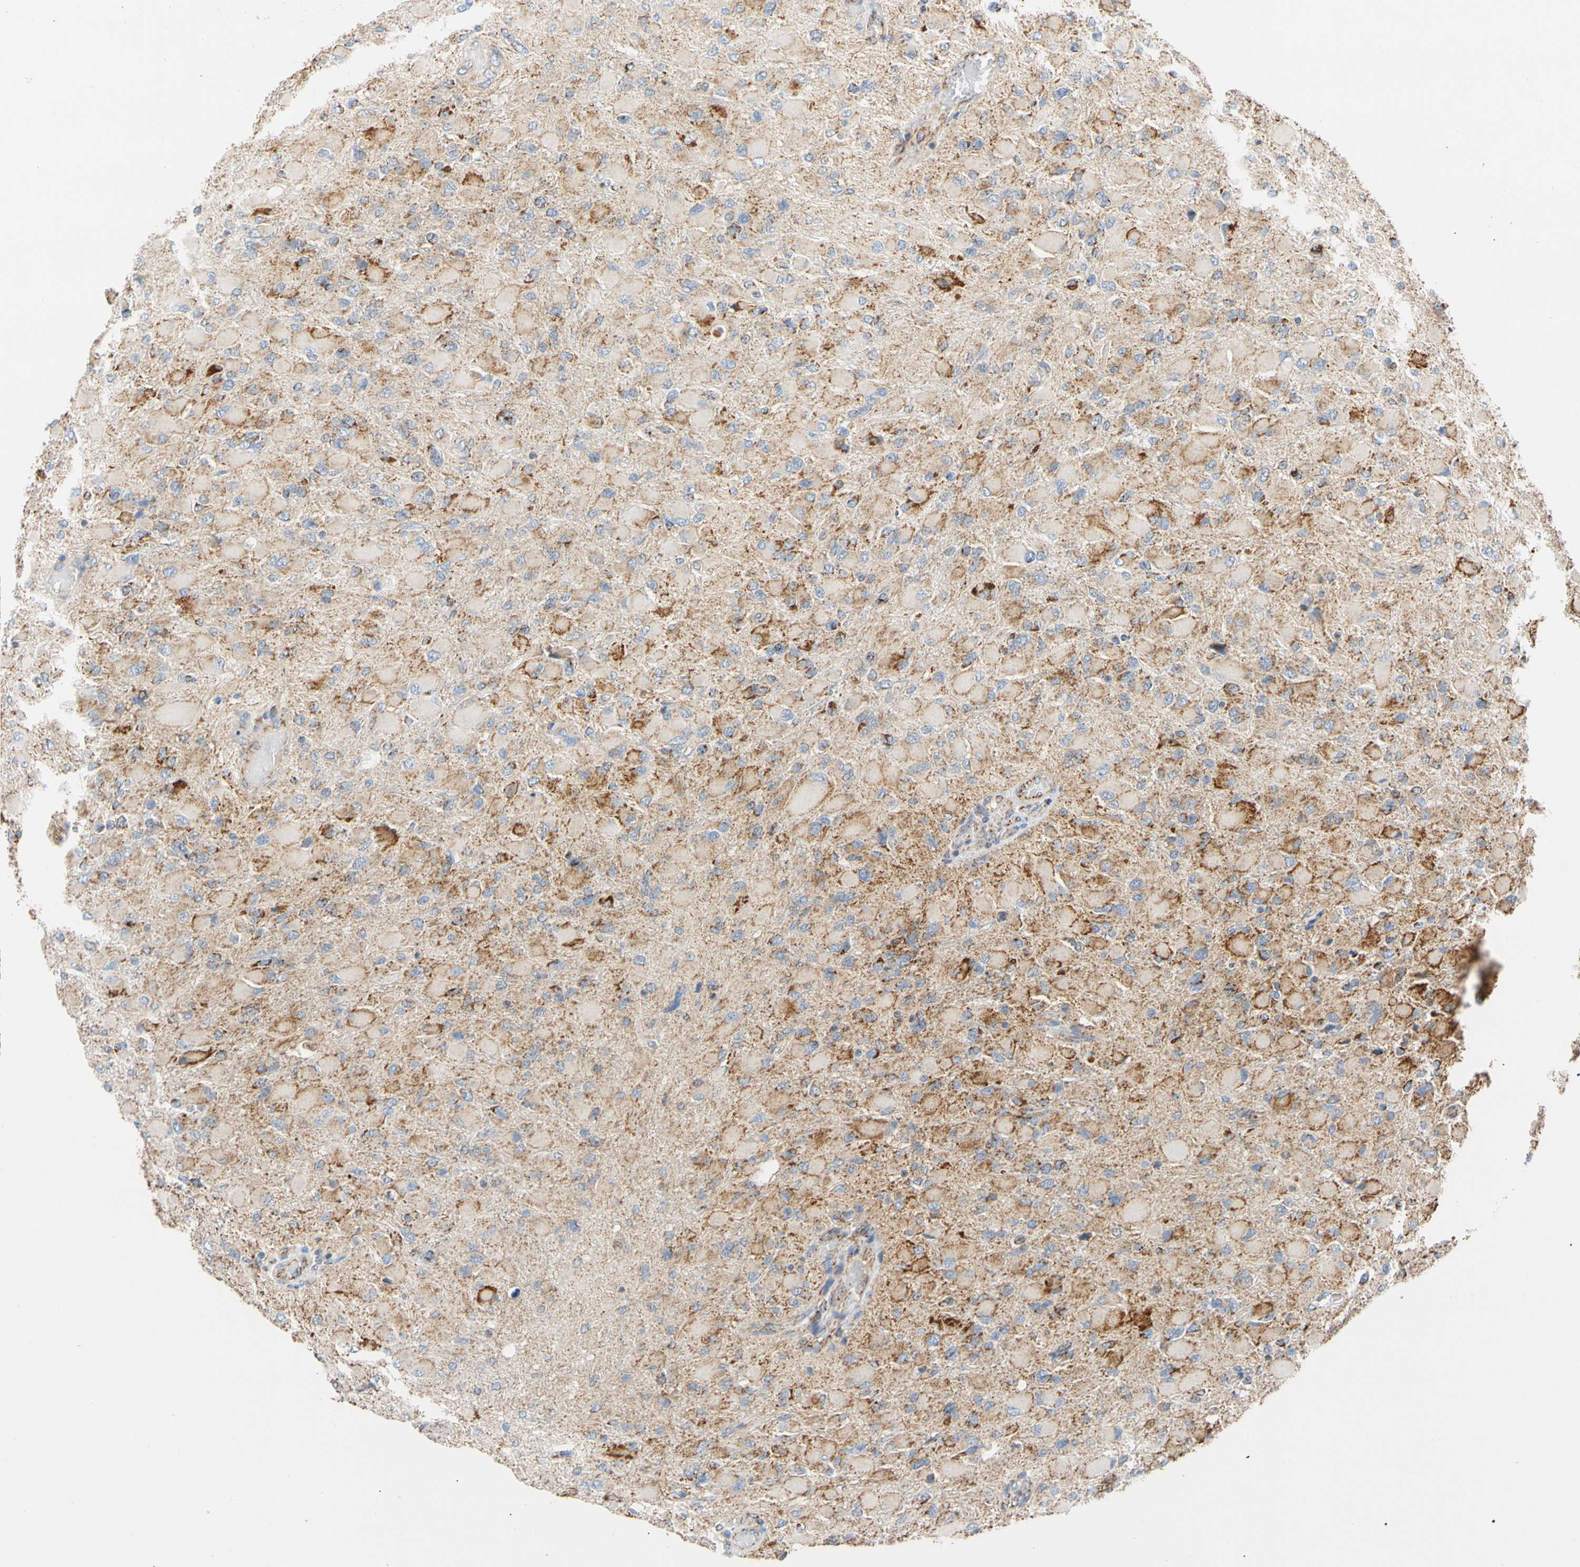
{"staining": {"intensity": "weak", "quantity": "25%-75%", "location": "cytoplasmic/membranous"}, "tissue": "glioma", "cell_type": "Tumor cells", "image_type": "cancer", "snomed": [{"axis": "morphology", "description": "Glioma, malignant, High grade"}, {"axis": "topography", "description": "Cerebral cortex"}], "caption": "About 25%-75% of tumor cells in human malignant high-grade glioma exhibit weak cytoplasmic/membranous protein expression as visualized by brown immunohistochemical staining.", "gene": "ACAT1", "patient": {"sex": "female", "age": 36}}